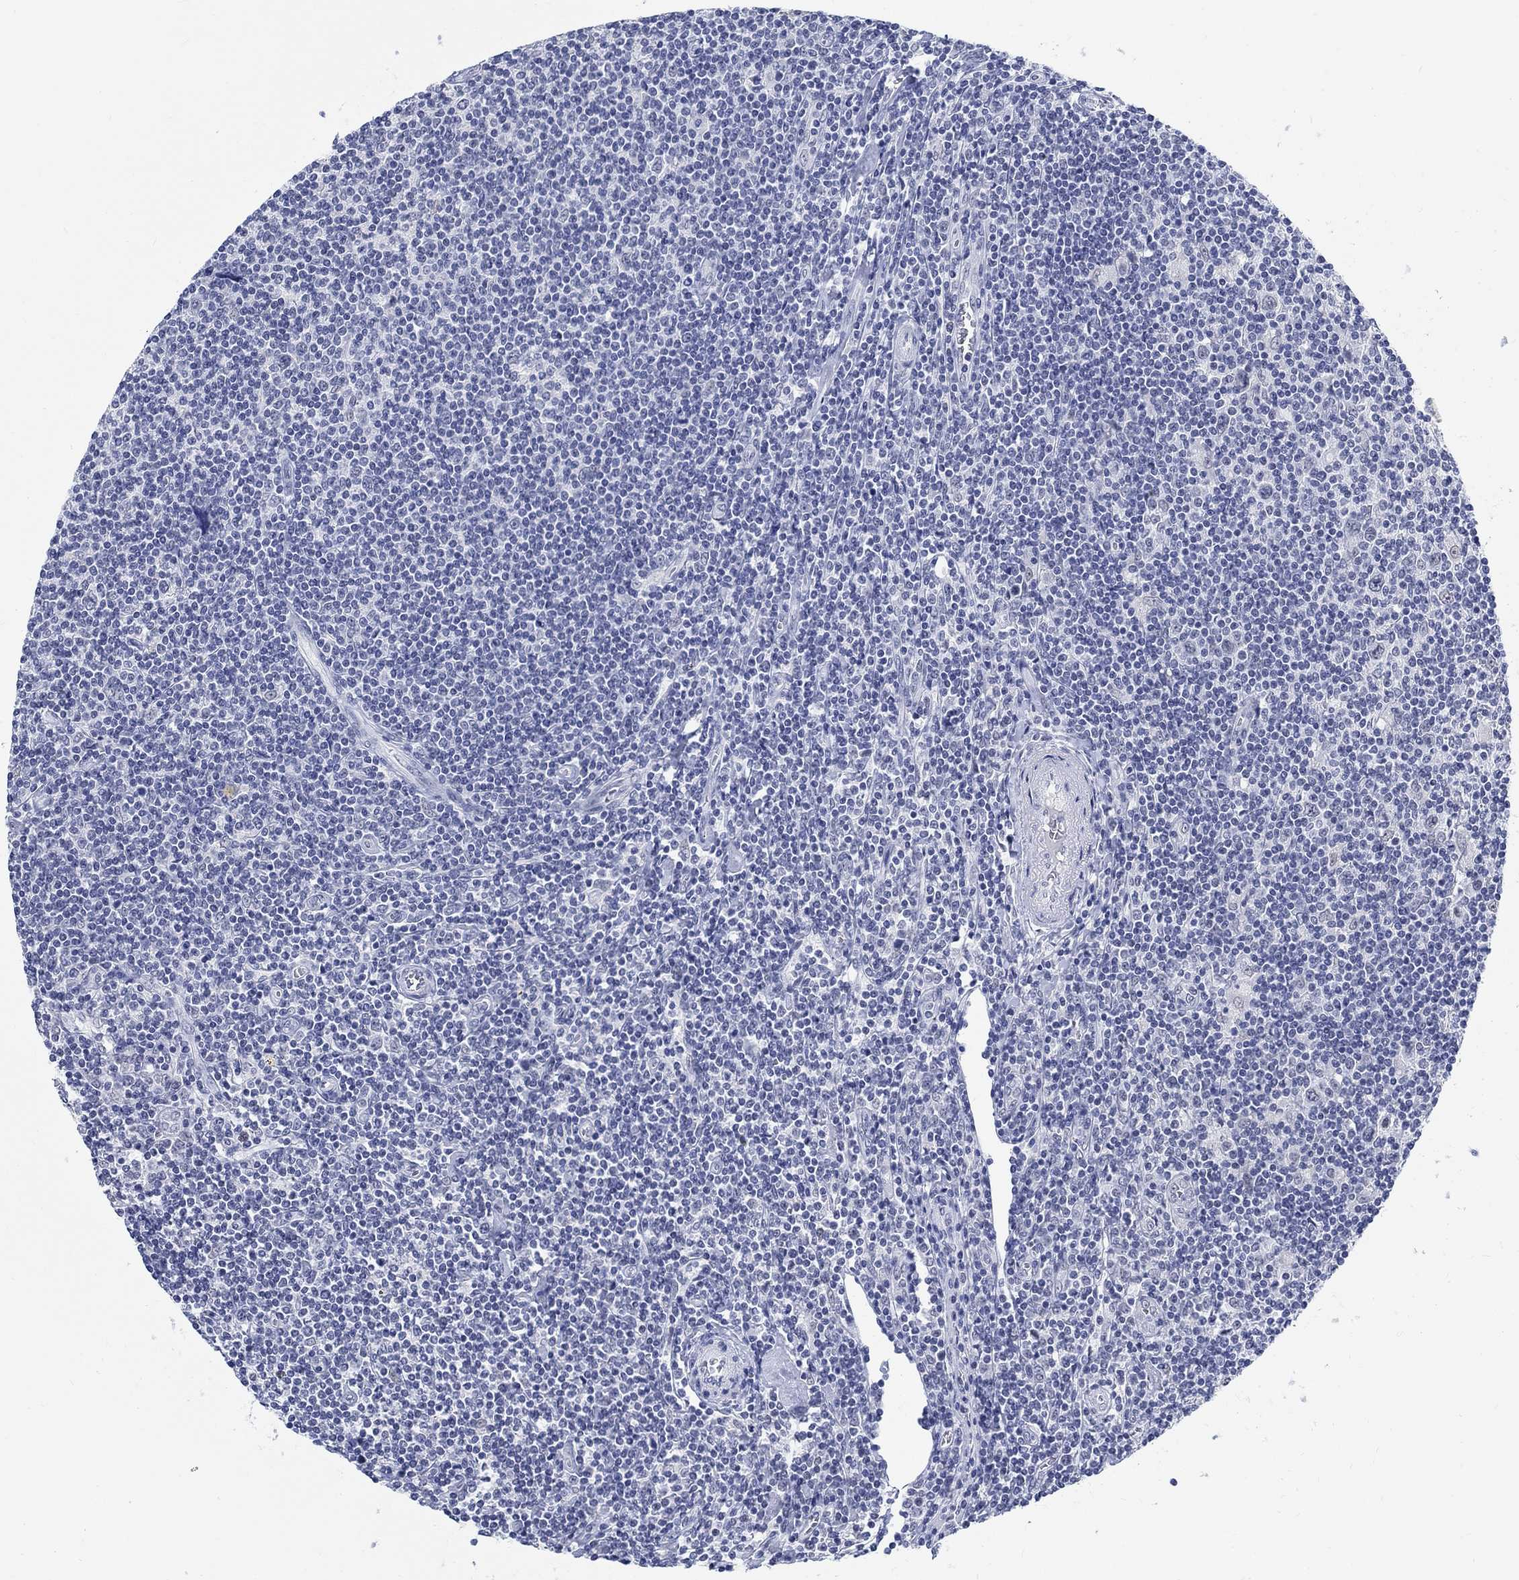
{"staining": {"intensity": "negative", "quantity": "none", "location": "none"}, "tissue": "lymphoma", "cell_type": "Tumor cells", "image_type": "cancer", "snomed": [{"axis": "morphology", "description": "Hodgkin's disease, NOS"}, {"axis": "topography", "description": "Lymph node"}], "caption": "An image of human Hodgkin's disease is negative for staining in tumor cells.", "gene": "ANKS1B", "patient": {"sex": "male", "age": 40}}